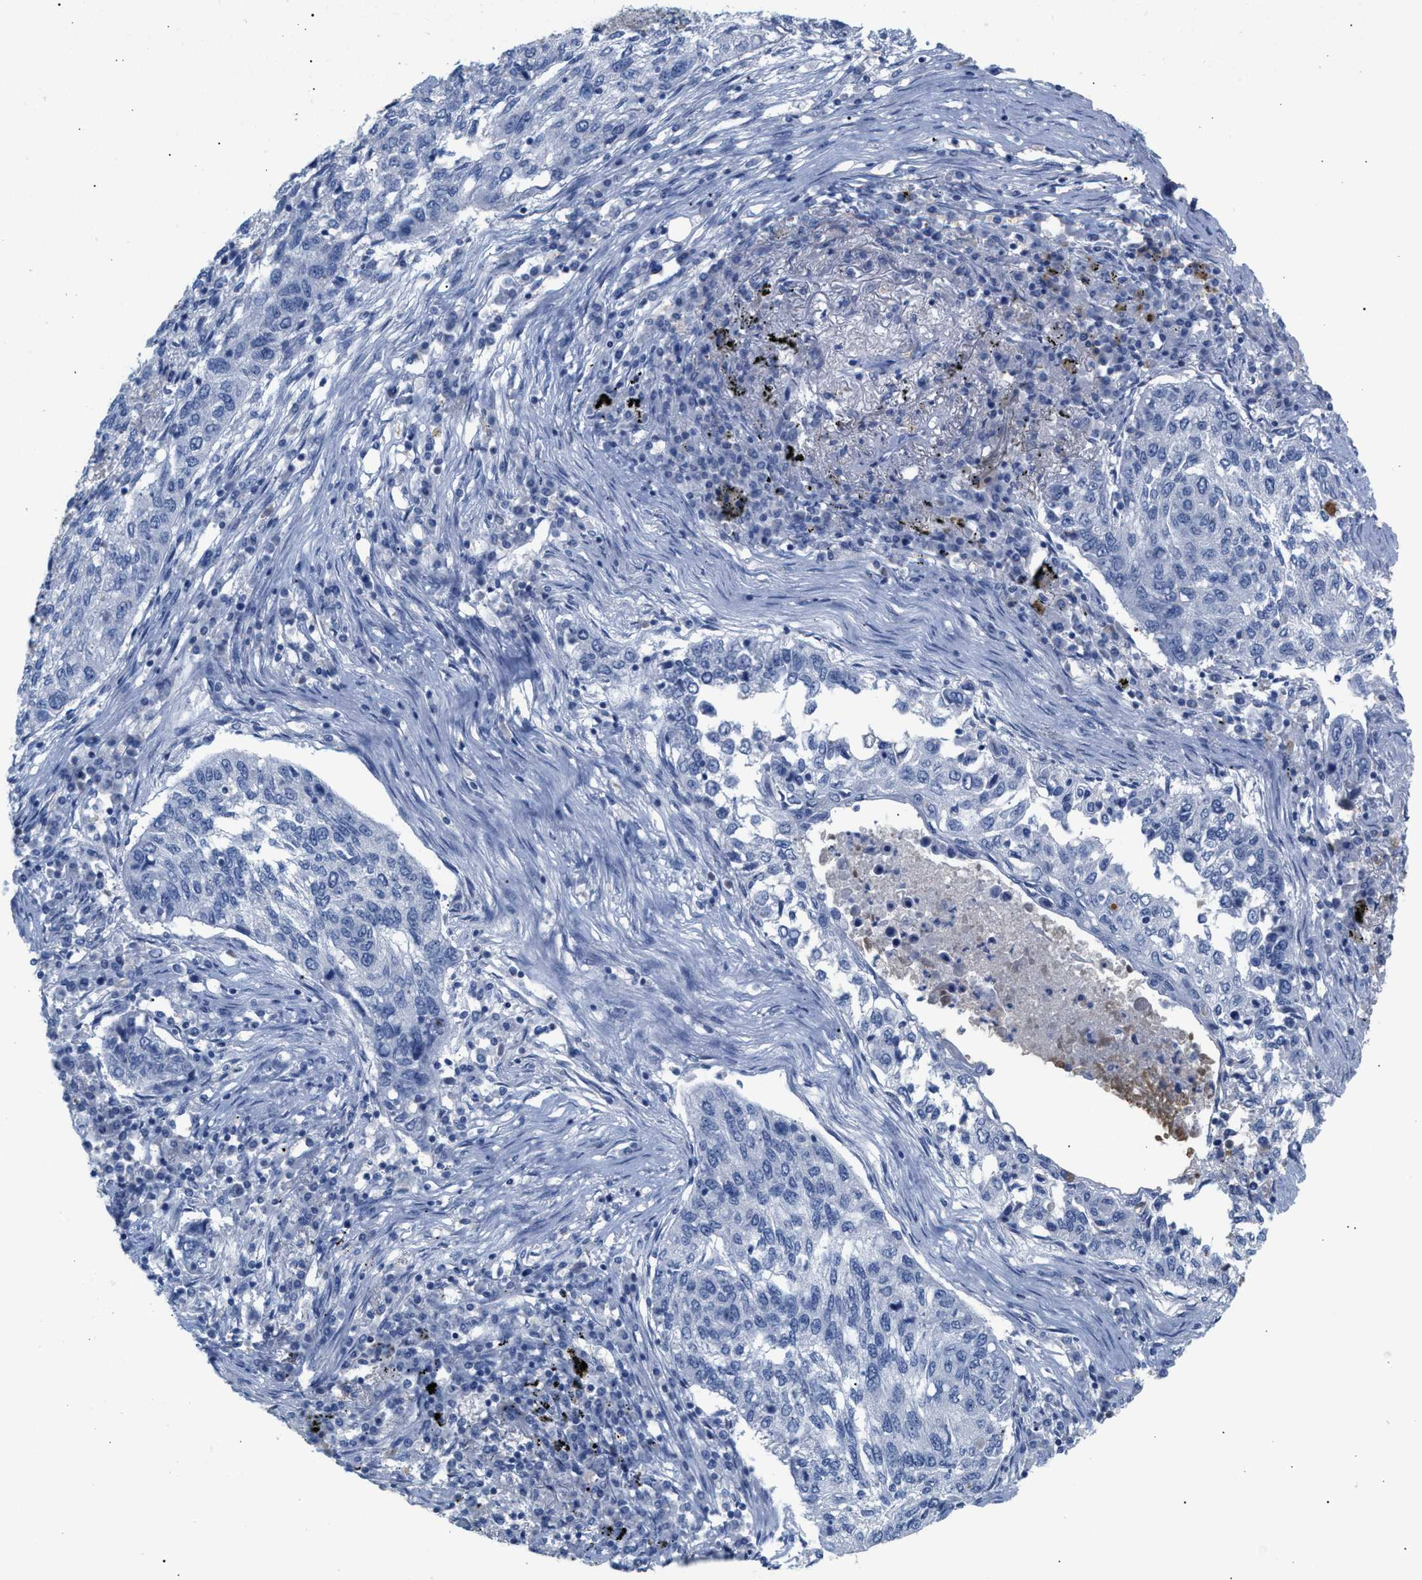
{"staining": {"intensity": "negative", "quantity": "none", "location": "none"}, "tissue": "lung cancer", "cell_type": "Tumor cells", "image_type": "cancer", "snomed": [{"axis": "morphology", "description": "Squamous cell carcinoma, NOS"}, {"axis": "topography", "description": "Lung"}], "caption": "There is no significant expression in tumor cells of squamous cell carcinoma (lung).", "gene": "APOH", "patient": {"sex": "female", "age": 63}}